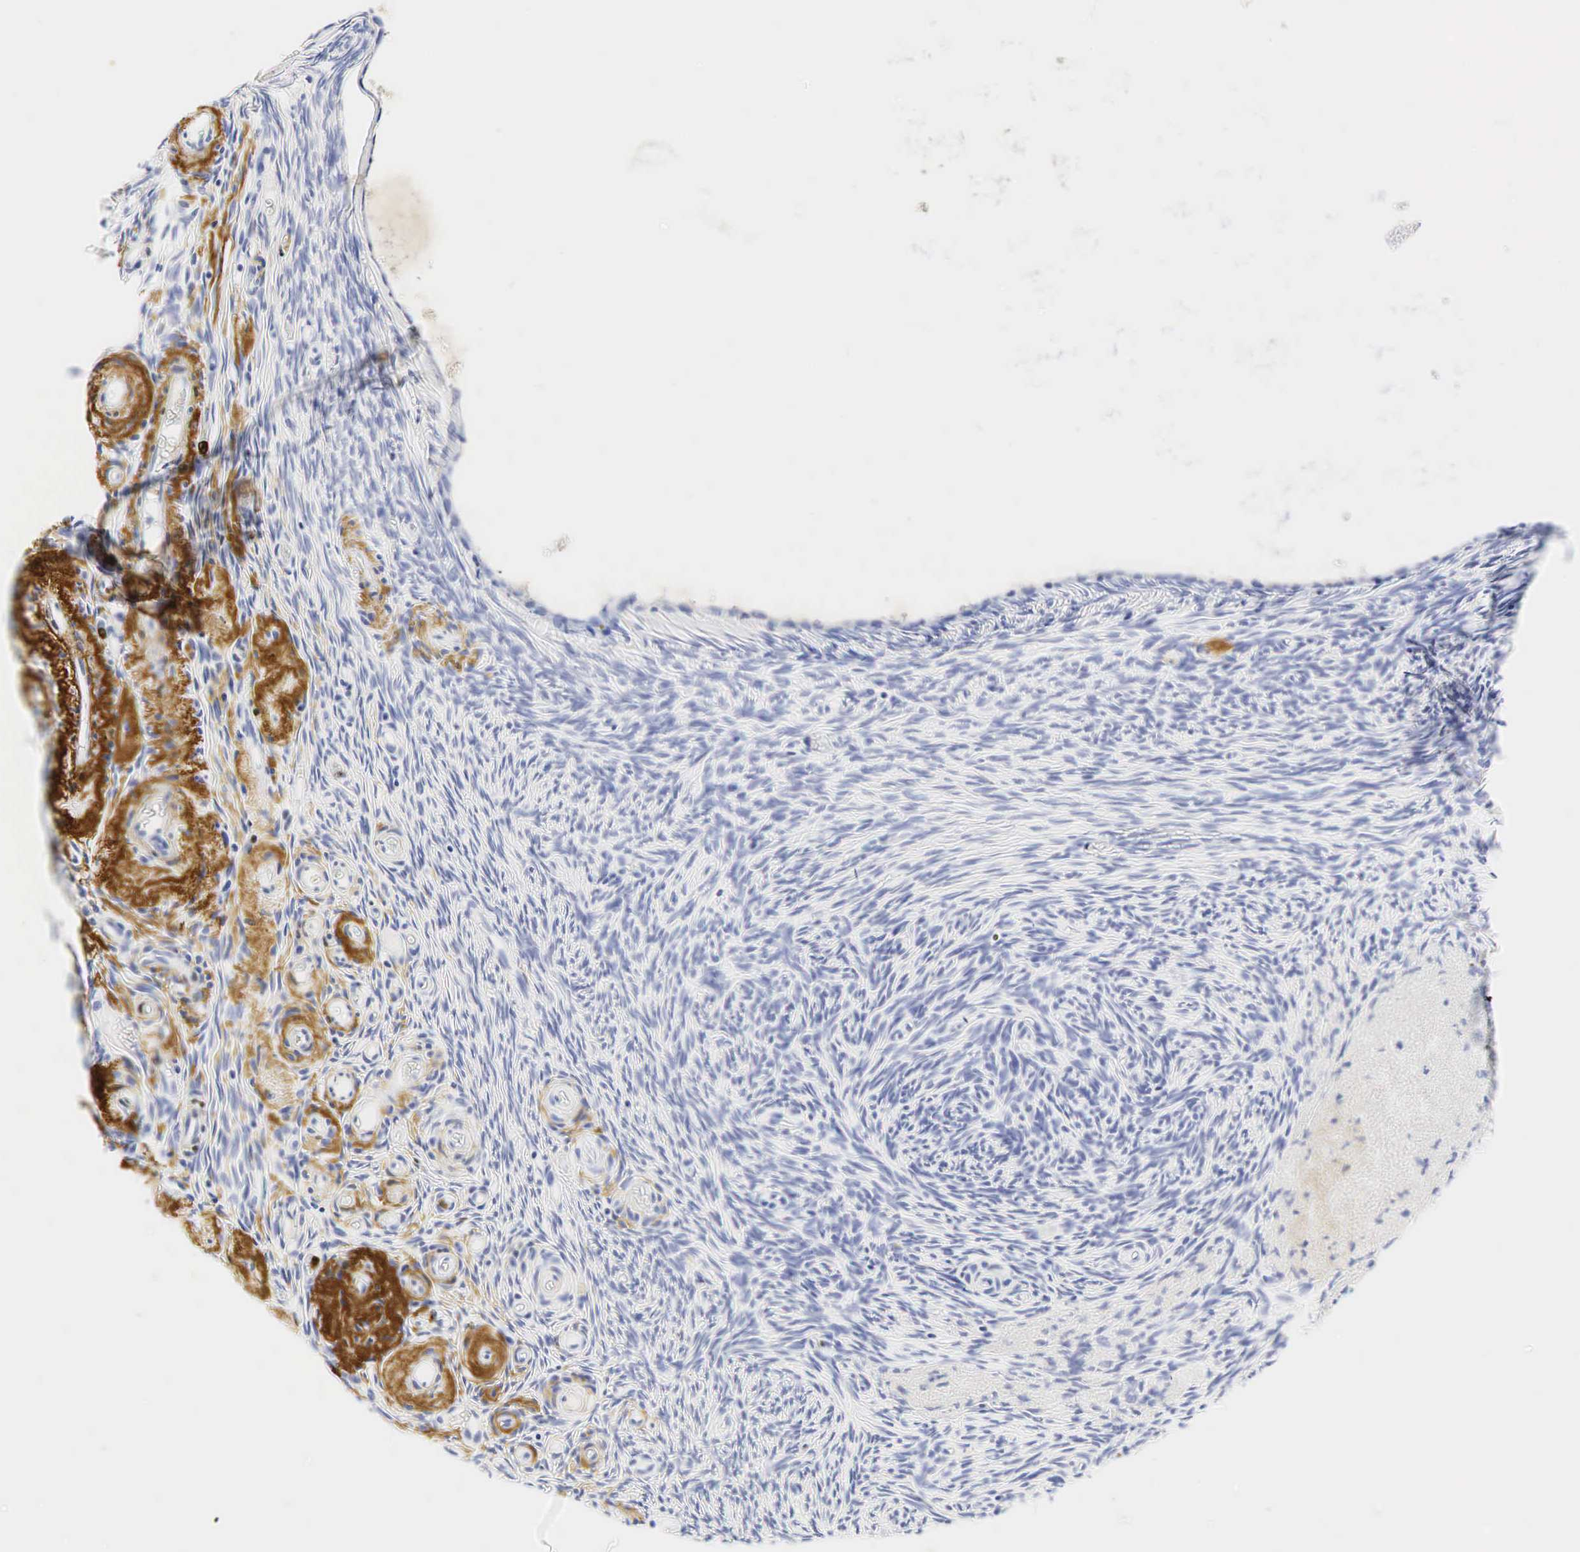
{"staining": {"intensity": "moderate", "quantity": "25%-75%", "location": "cytoplasmic/membranous"}, "tissue": "ovary", "cell_type": "Follicle cells", "image_type": "normal", "snomed": [{"axis": "morphology", "description": "Normal tissue, NOS"}, {"axis": "topography", "description": "Ovary"}], "caption": "Protein staining of benign ovary demonstrates moderate cytoplasmic/membranous expression in about 25%-75% of follicle cells.", "gene": "LYZ", "patient": {"sex": "female", "age": 78}}